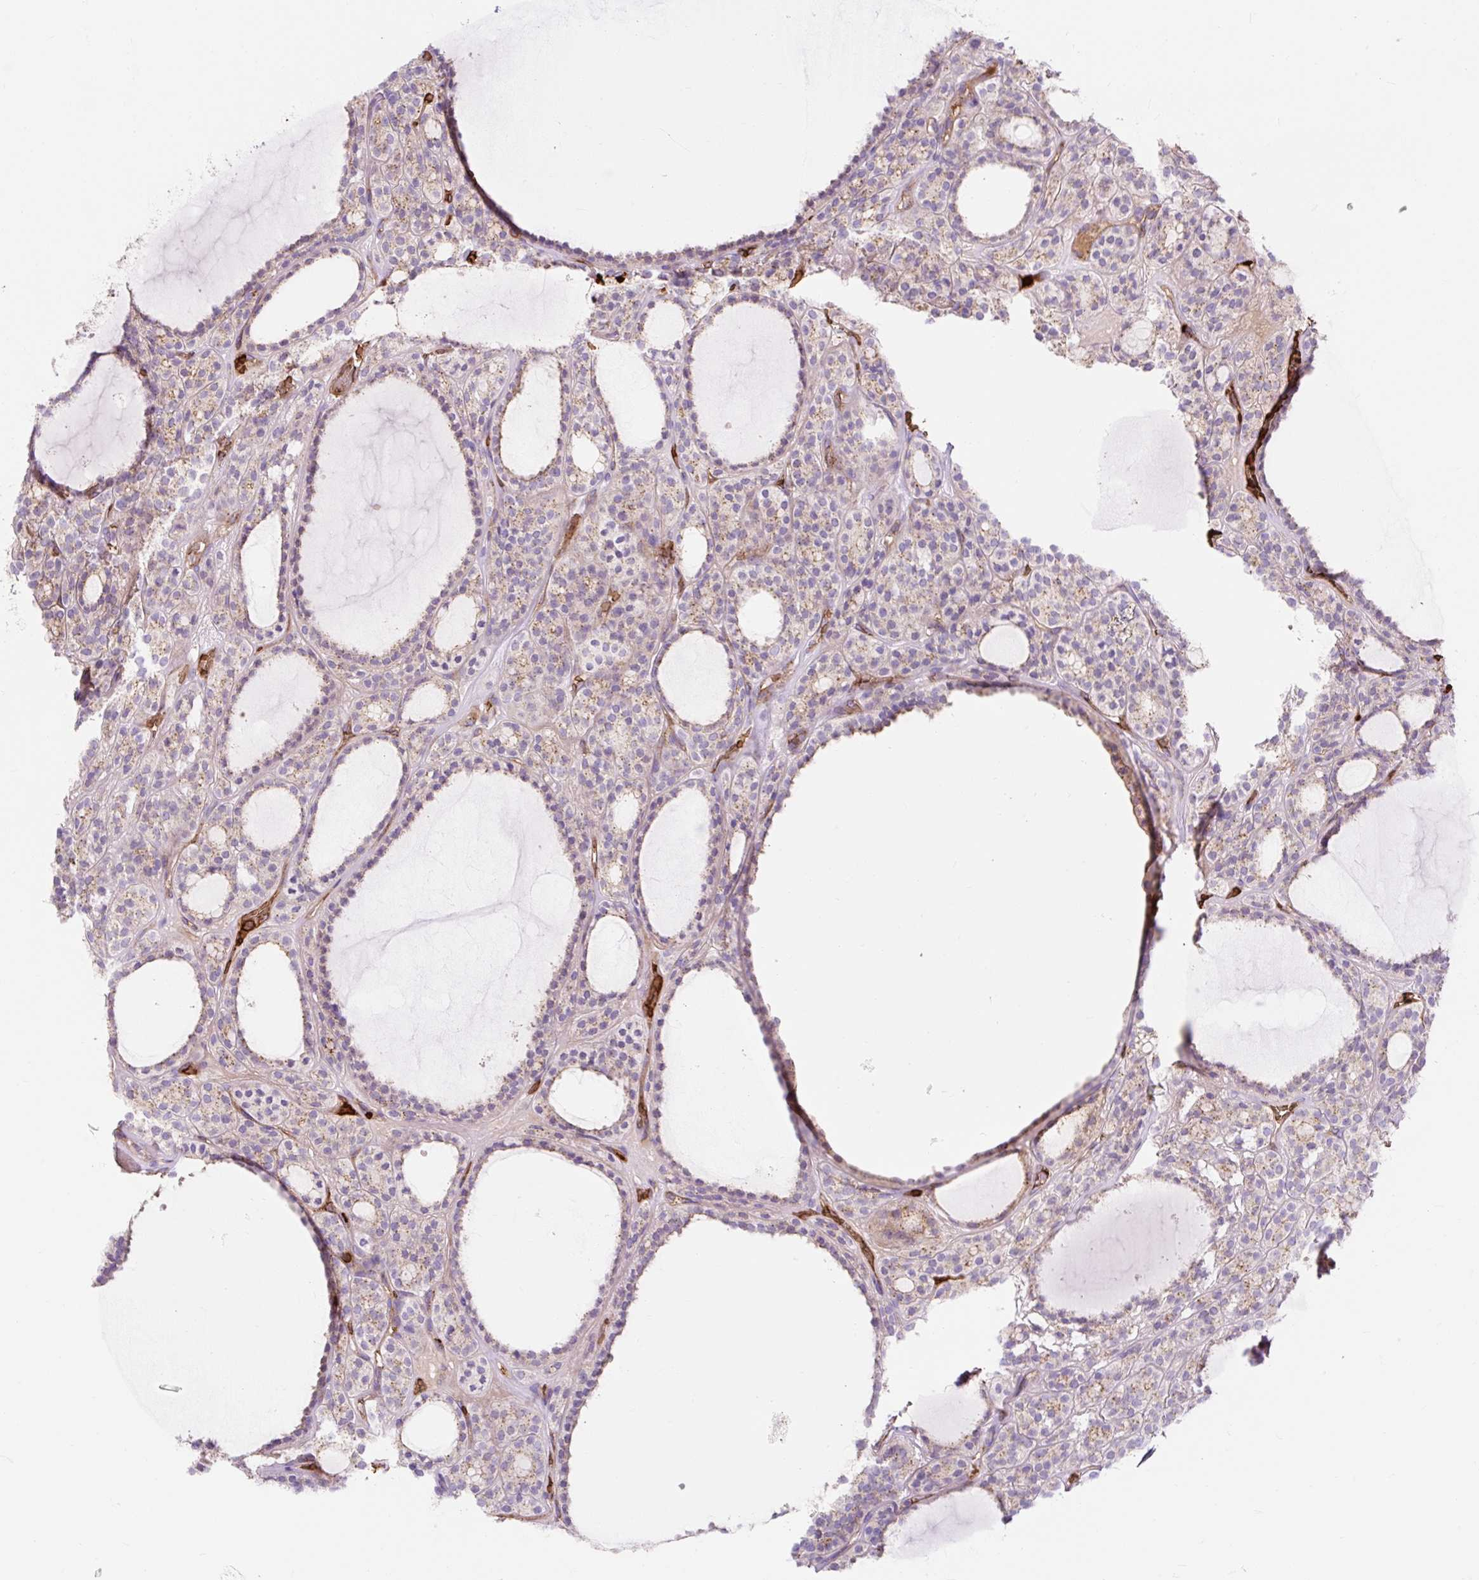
{"staining": {"intensity": "weak", "quantity": "25%-75%", "location": "cytoplasmic/membranous"}, "tissue": "thyroid cancer", "cell_type": "Tumor cells", "image_type": "cancer", "snomed": [{"axis": "morphology", "description": "Follicular adenoma carcinoma, NOS"}, {"axis": "topography", "description": "Thyroid gland"}], "caption": "The micrograph shows immunohistochemical staining of thyroid cancer. There is weak cytoplasmic/membranous positivity is identified in approximately 25%-75% of tumor cells.", "gene": "HIP1R", "patient": {"sex": "female", "age": 63}}